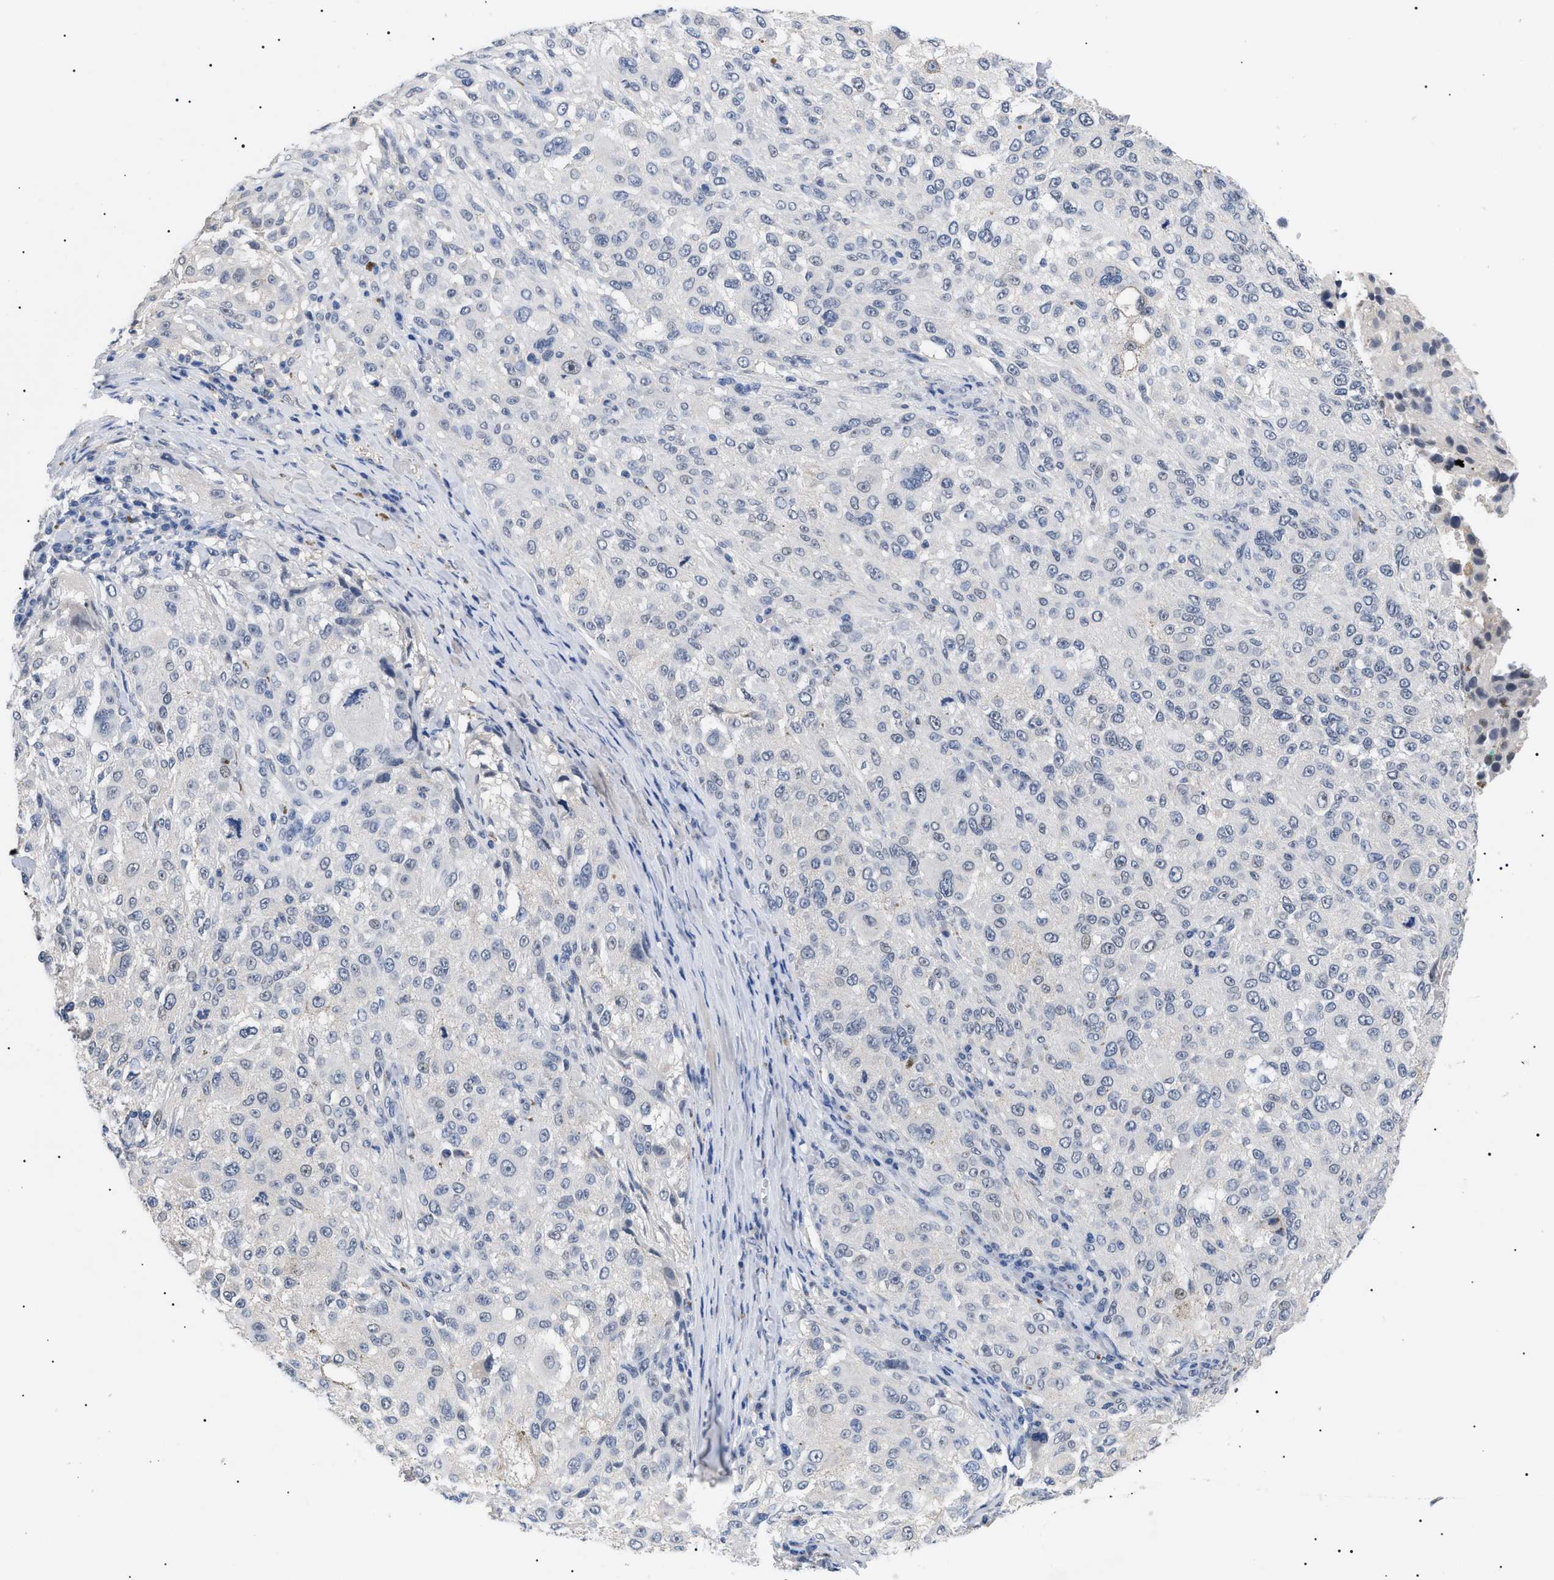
{"staining": {"intensity": "negative", "quantity": "none", "location": "none"}, "tissue": "melanoma", "cell_type": "Tumor cells", "image_type": "cancer", "snomed": [{"axis": "morphology", "description": "Necrosis, NOS"}, {"axis": "morphology", "description": "Malignant melanoma, NOS"}, {"axis": "topography", "description": "Skin"}], "caption": "An immunohistochemistry (IHC) photomicrograph of melanoma is shown. There is no staining in tumor cells of melanoma.", "gene": "PRRT2", "patient": {"sex": "female", "age": 87}}